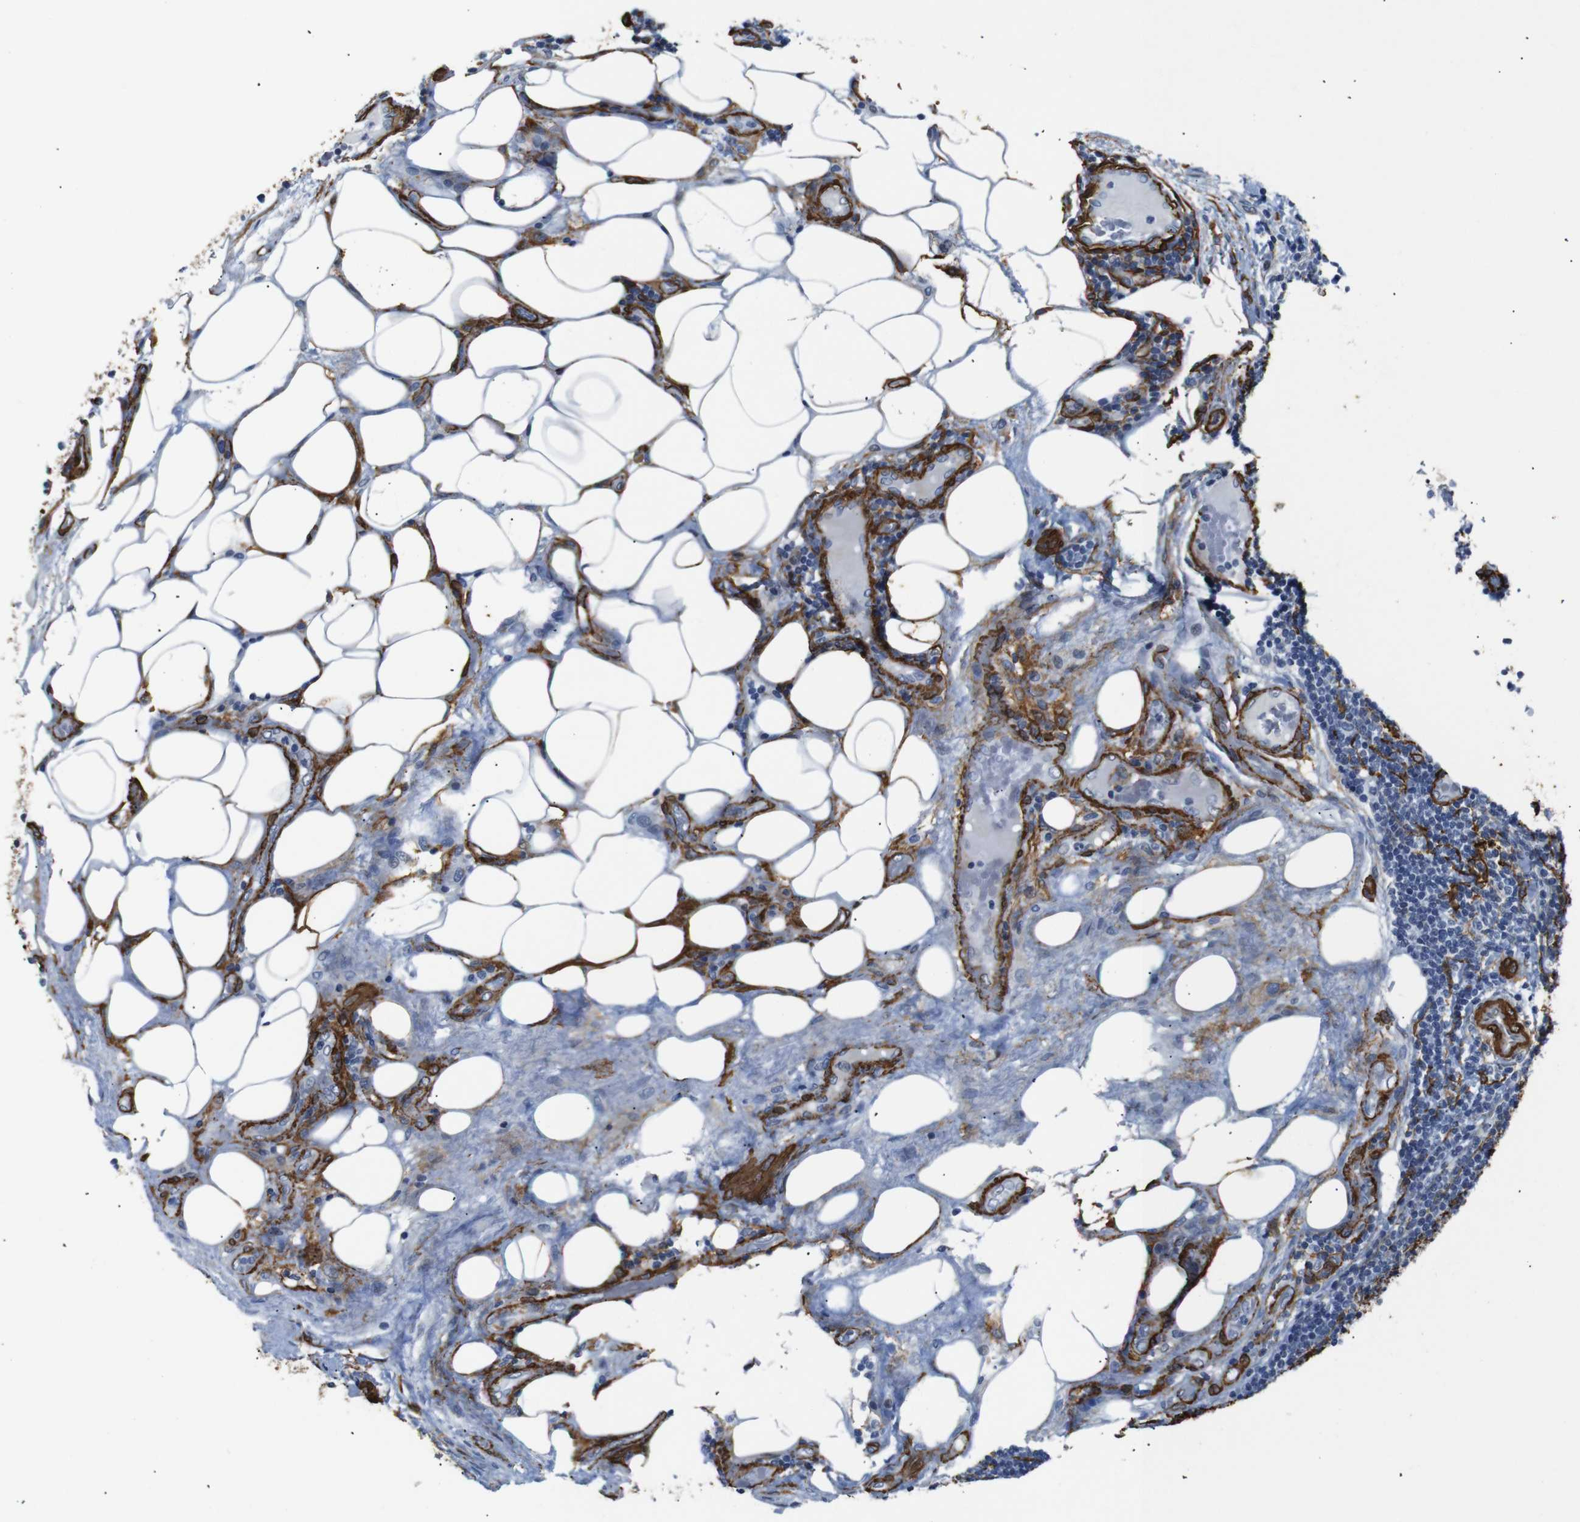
{"staining": {"intensity": "negative", "quantity": "none", "location": "none"}, "tissue": "lymphoma", "cell_type": "Tumor cells", "image_type": "cancer", "snomed": [{"axis": "morphology", "description": "Malignant lymphoma, non-Hodgkin's type, Low grade"}, {"axis": "topography", "description": "Lymph node"}], "caption": "IHC image of neoplastic tissue: lymphoma stained with DAB exhibits no significant protein expression in tumor cells. (DAB immunohistochemistry visualized using brightfield microscopy, high magnification).", "gene": "ACTA2", "patient": {"sex": "male", "age": 83}}